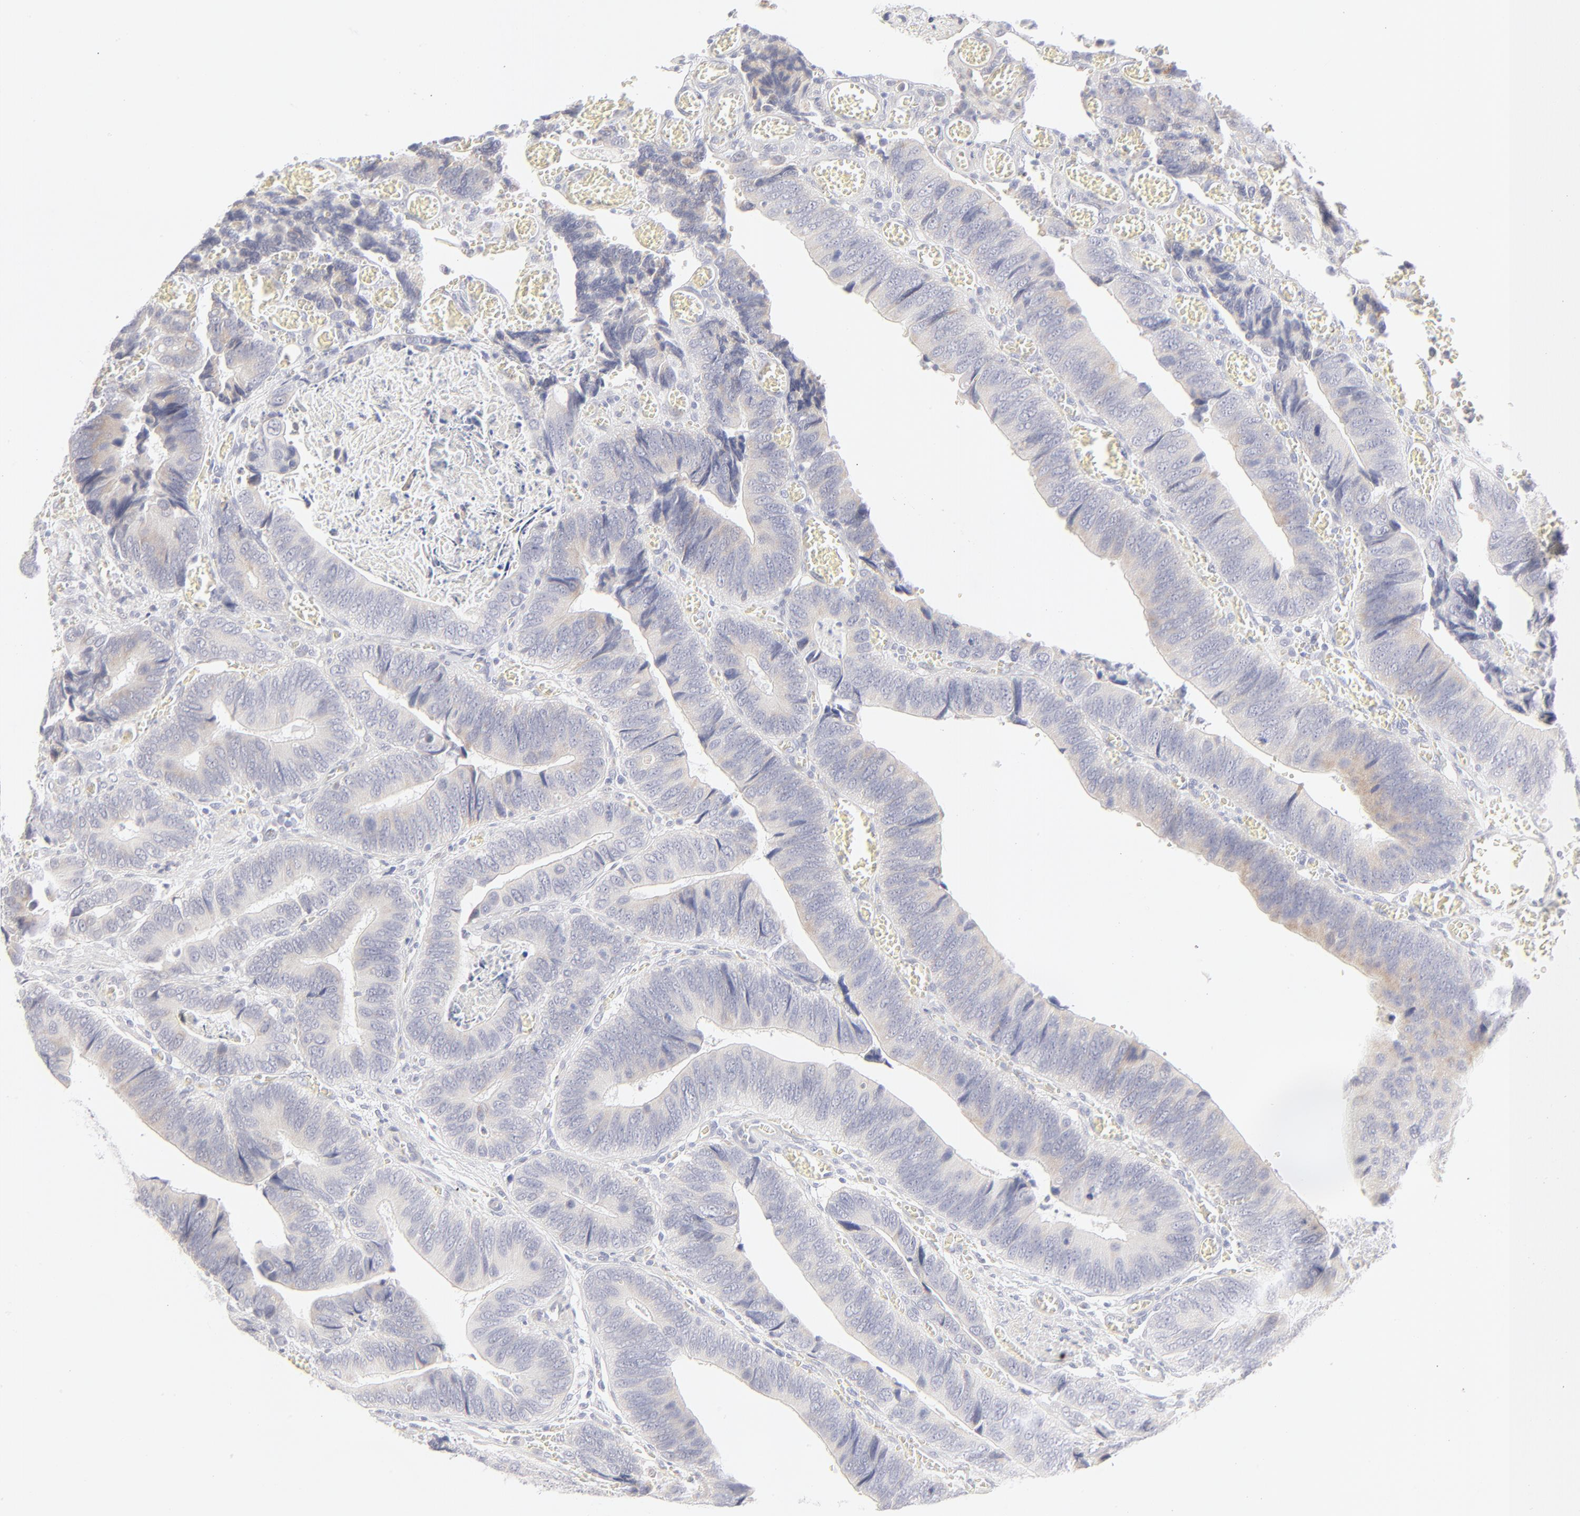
{"staining": {"intensity": "weak", "quantity": "<25%", "location": "cytoplasmic/membranous"}, "tissue": "colorectal cancer", "cell_type": "Tumor cells", "image_type": "cancer", "snomed": [{"axis": "morphology", "description": "Adenocarcinoma, NOS"}, {"axis": "topography", "description": "Colon"}], "caption": "This is an immunohistochemistry micrograph of colorectal cancer (adenocarcinoma). There is no positivity in tumor cells.", "gene": "NPNT", "patient": {"sex": "male", "age": 72}}